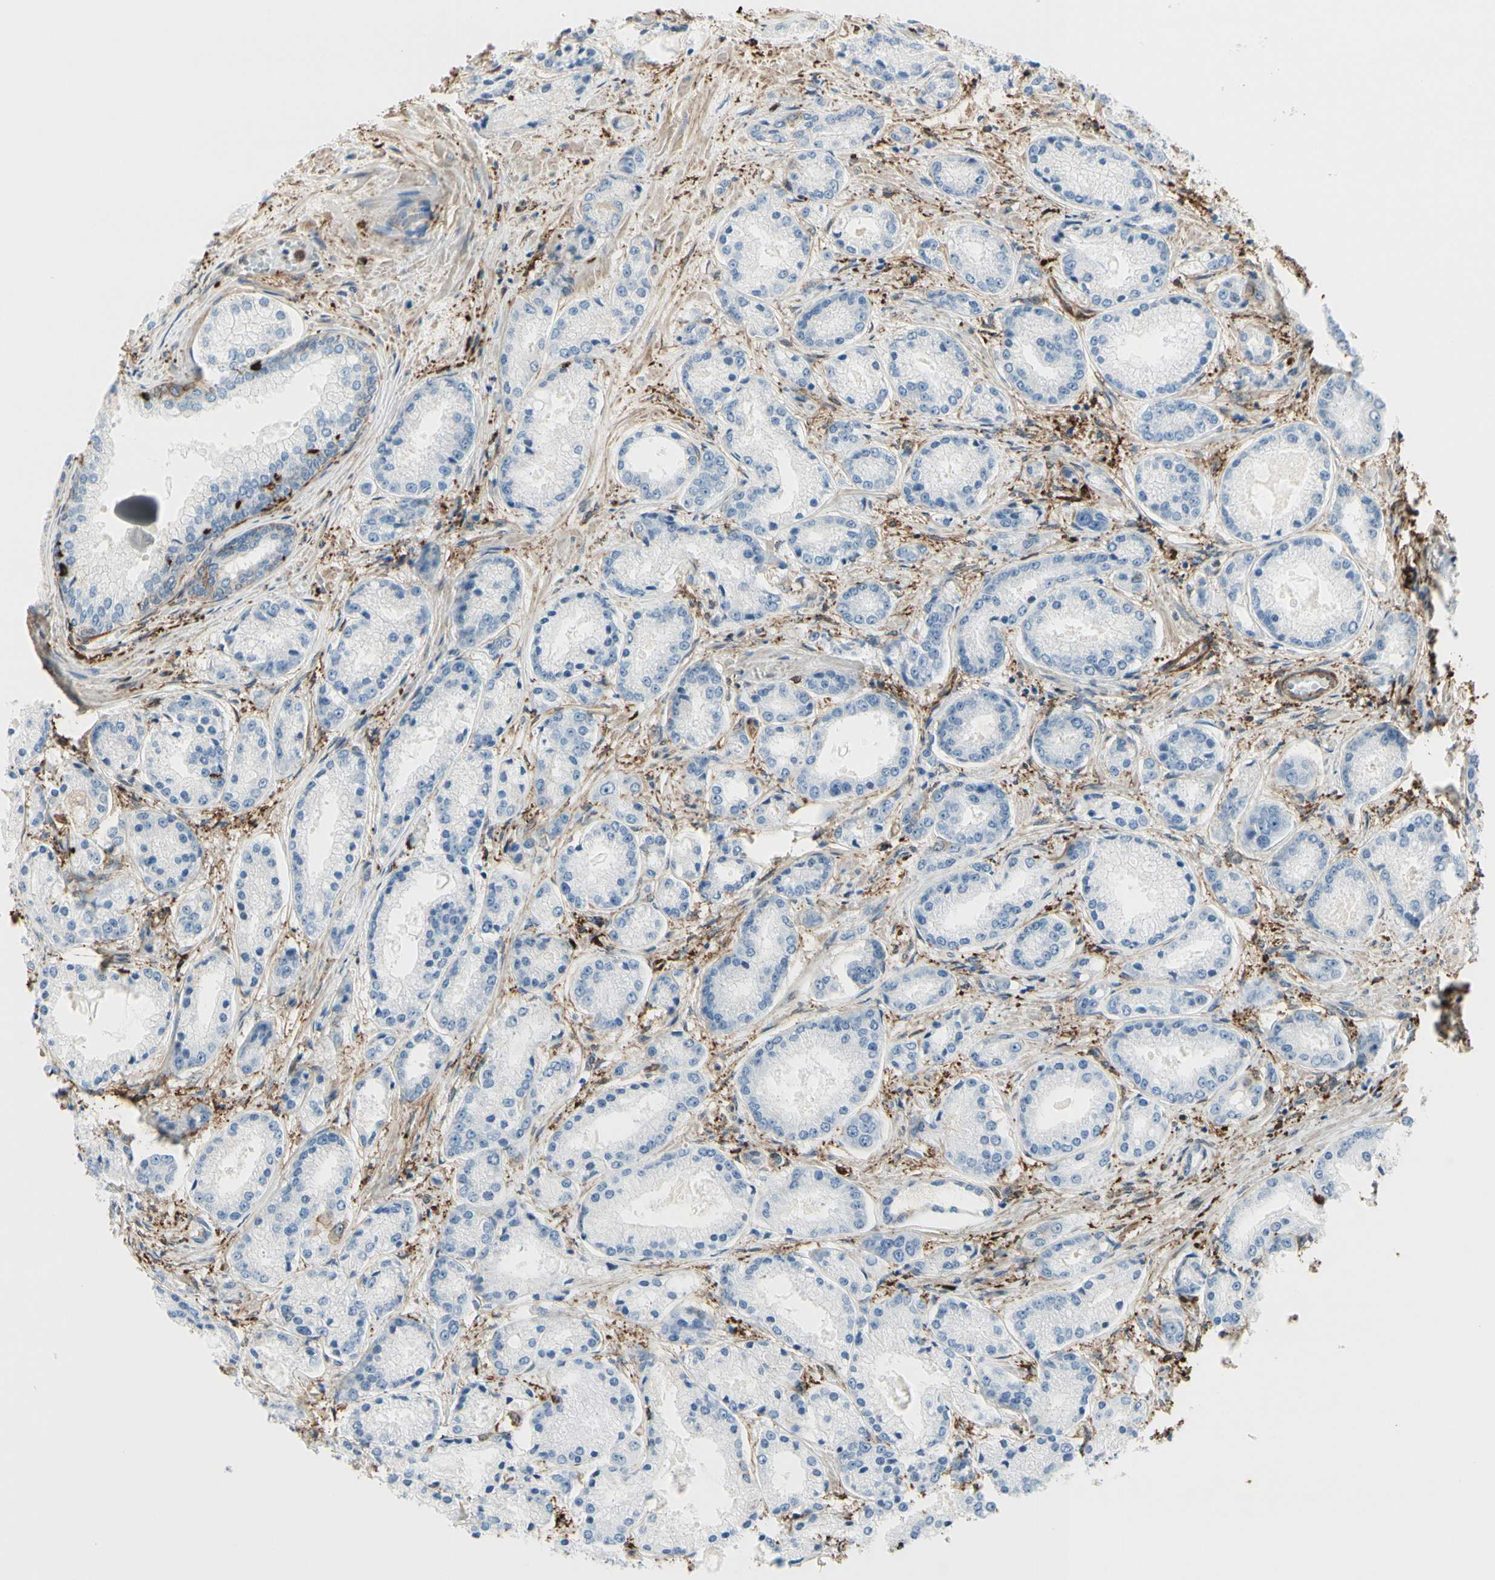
{"staining": {"intensity": "negative", "quantity": "none", "location": "none"}, "tissue": "prostate cancer", "cell_type": "Tumor cells", "image_type": "cancer", "snomed": [{"axis": "morphology", "description": "Adenocarcinoma, High grade"}, {"axis": "topography", "description": "Prostate"}], "caption": "IHC micrograph of prostate cancer (high-grade adenocarcinoma) stained for a protein (brown), which exhibits no expression in tumor cells. (DAB immunohistochemistry visualized using brightfield microscopy, high magnification).", "gene": "GSN", "patient": {"sex": "male", "age": 59}}